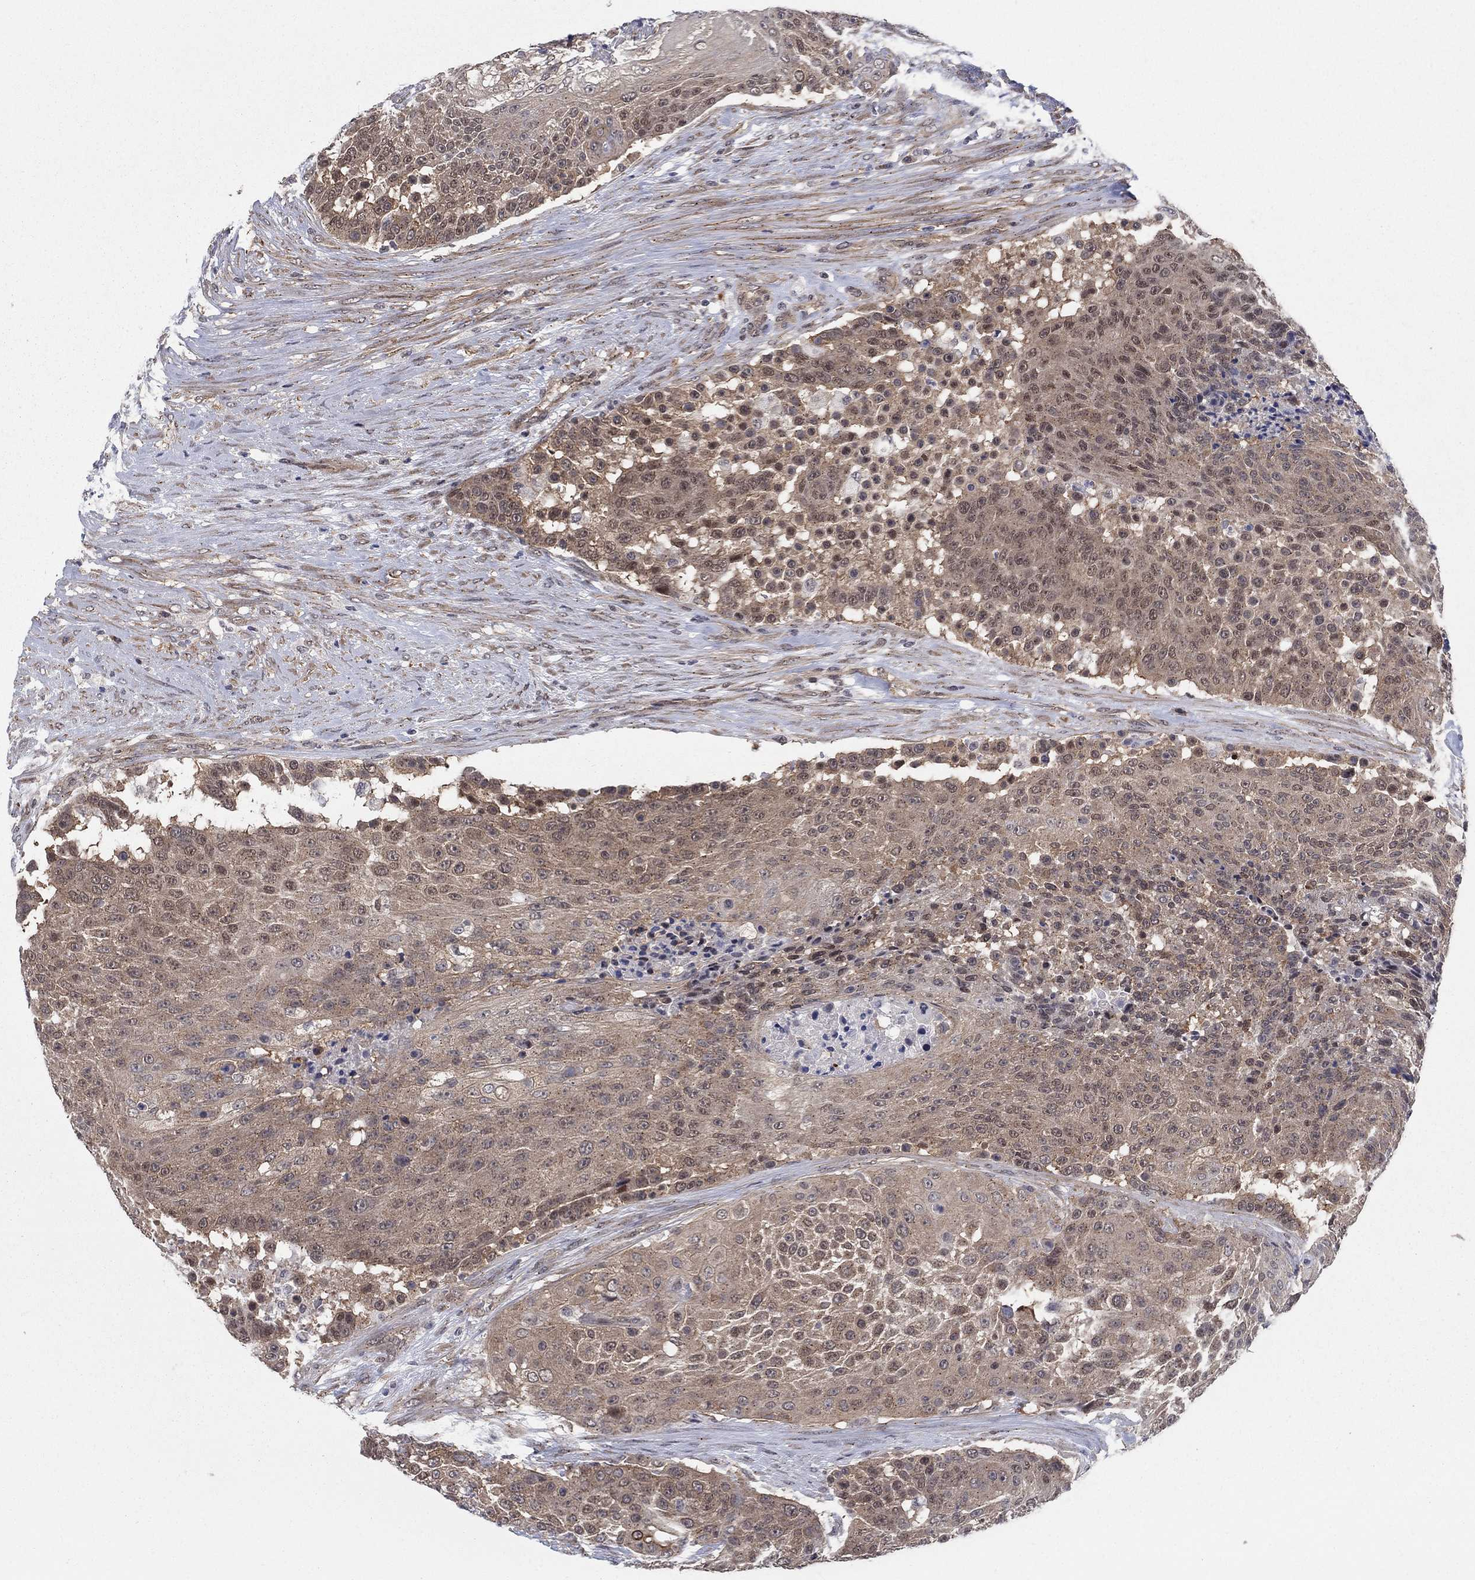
{"staining": {"intensity": "moderate", "quantity": "25%-75%", "location": "cytoplasmic/membranous,nuclear"}, "tissue": "urothelial cancer", "cell_type": "Tumor cells", "image_type": "cancer", "snomed": [{"axis": "morphology", "description": "Urothelial carcinoma, High grade"}, {"axis": "topography", "description": "Urinary bladder"}], "caption": "Immunohistochemical staining of human high-grade urothelial carcinoma reveals medium levels of moderate cytoplasmic/membranous and nuclear positivity in approximately 25%-75% of tumor cells. Using DAB (brown) and hematoxylin (blue) stains, captured at high magnification using brightfield microscopy.", "gene": "SH3RF1", "patient": {"sex": "female", "age": 63}}